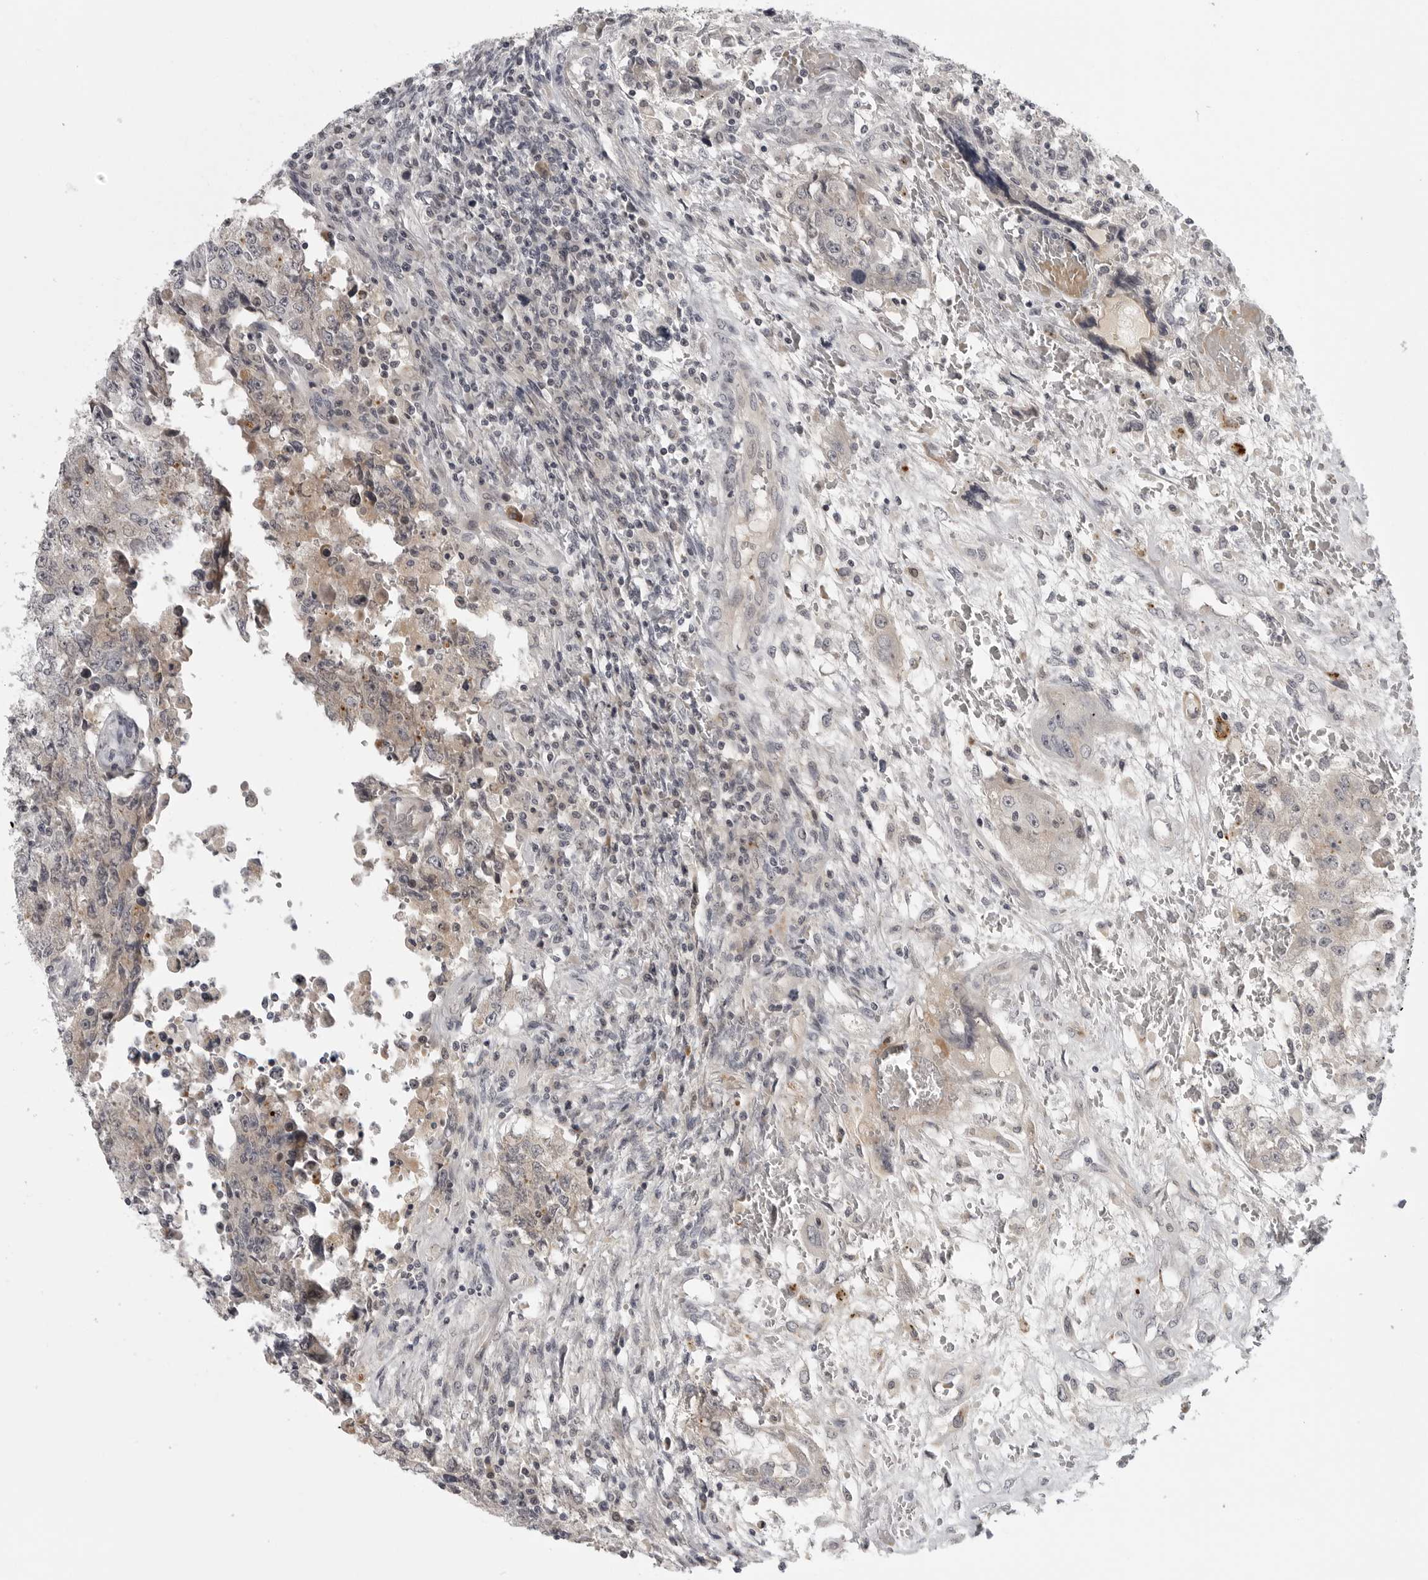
{"staining": {"intensity": "negative", "quantity": "none", "location": "none"}, "tissue": "testis cancer", "cell_type": "Tumor cells", "image_type": "cancer", "snomed": [{"axis": "morphology", "description": "Carcinoma, Embryonal, NOS"}, {"axis": "topography", "description": "Testis"}], "caption": "High magnification brightfield microscopy of embryonal carcinoma (testis) stained with DAB (3,3'-diaminobenzidine) (brown) and counterstained with hematoxylin (blue): tumor cells show no significant positivity.", "gene": "CD300LD", "patient": {"sex": "male", "age": 26}}